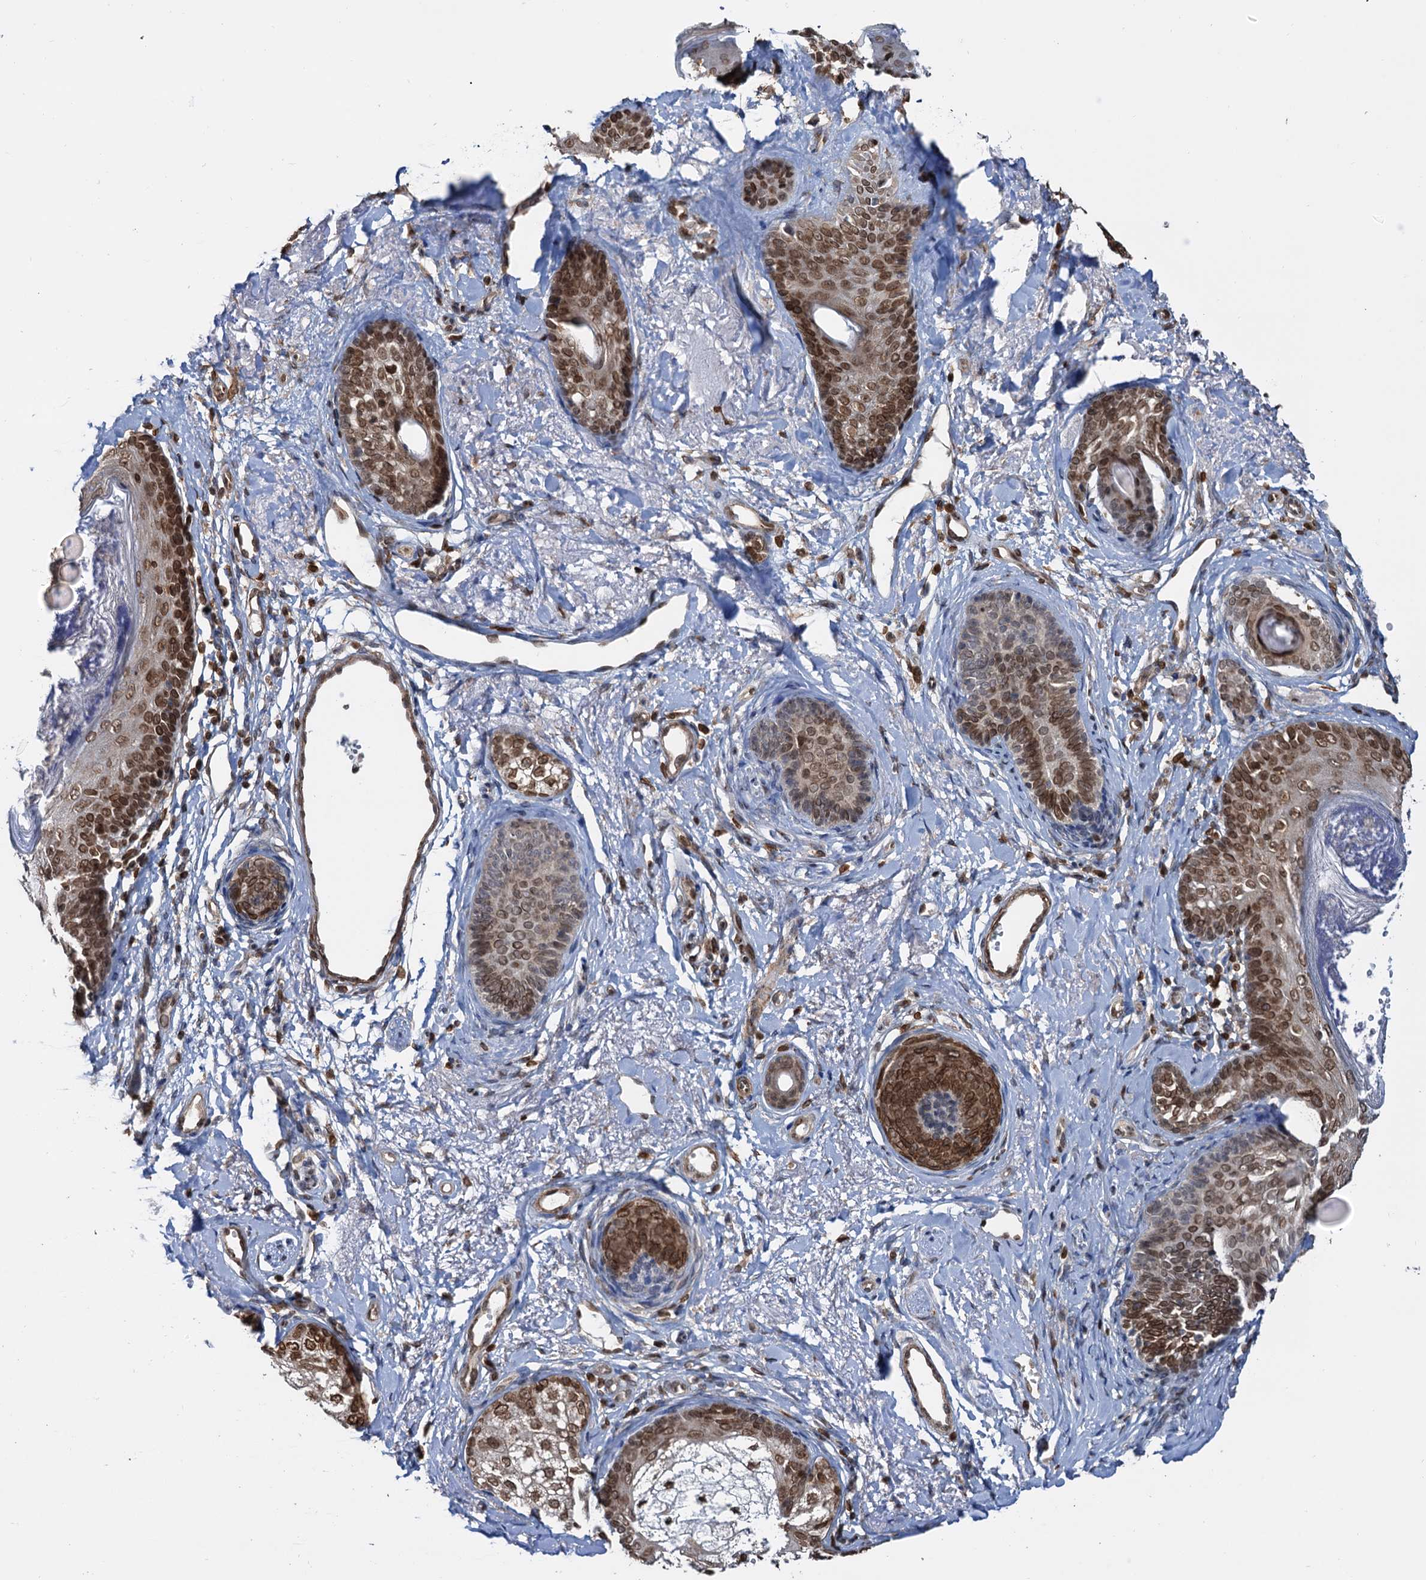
{"staining": {"intensity": "strong", "quantity": ">75%", "location": "nuclear"}, "tissue": "skin cancer", "cell_type": "Tumor cells", "image_type": "cancer", "snomed": [{"axis": "morphology", "description": "Basal cell carcinoma"}, {"axis": "topography", "description": "Skin"}], "caption": "DAB (3,3'-diaminobenzidine) immunohistochemical staining of skin cancer (basal cell carcinoma) demonstrates strong nuclear protein staining in about >75% of tumor cells. Using DAB (3,3'-diaminobenzidine) (brown) and hematoxylin (blue) stains, captured at high magnification using brightfield microscopy.", "gene": "ZC3H13", "patient": {"sex": "female", "age": 81}}